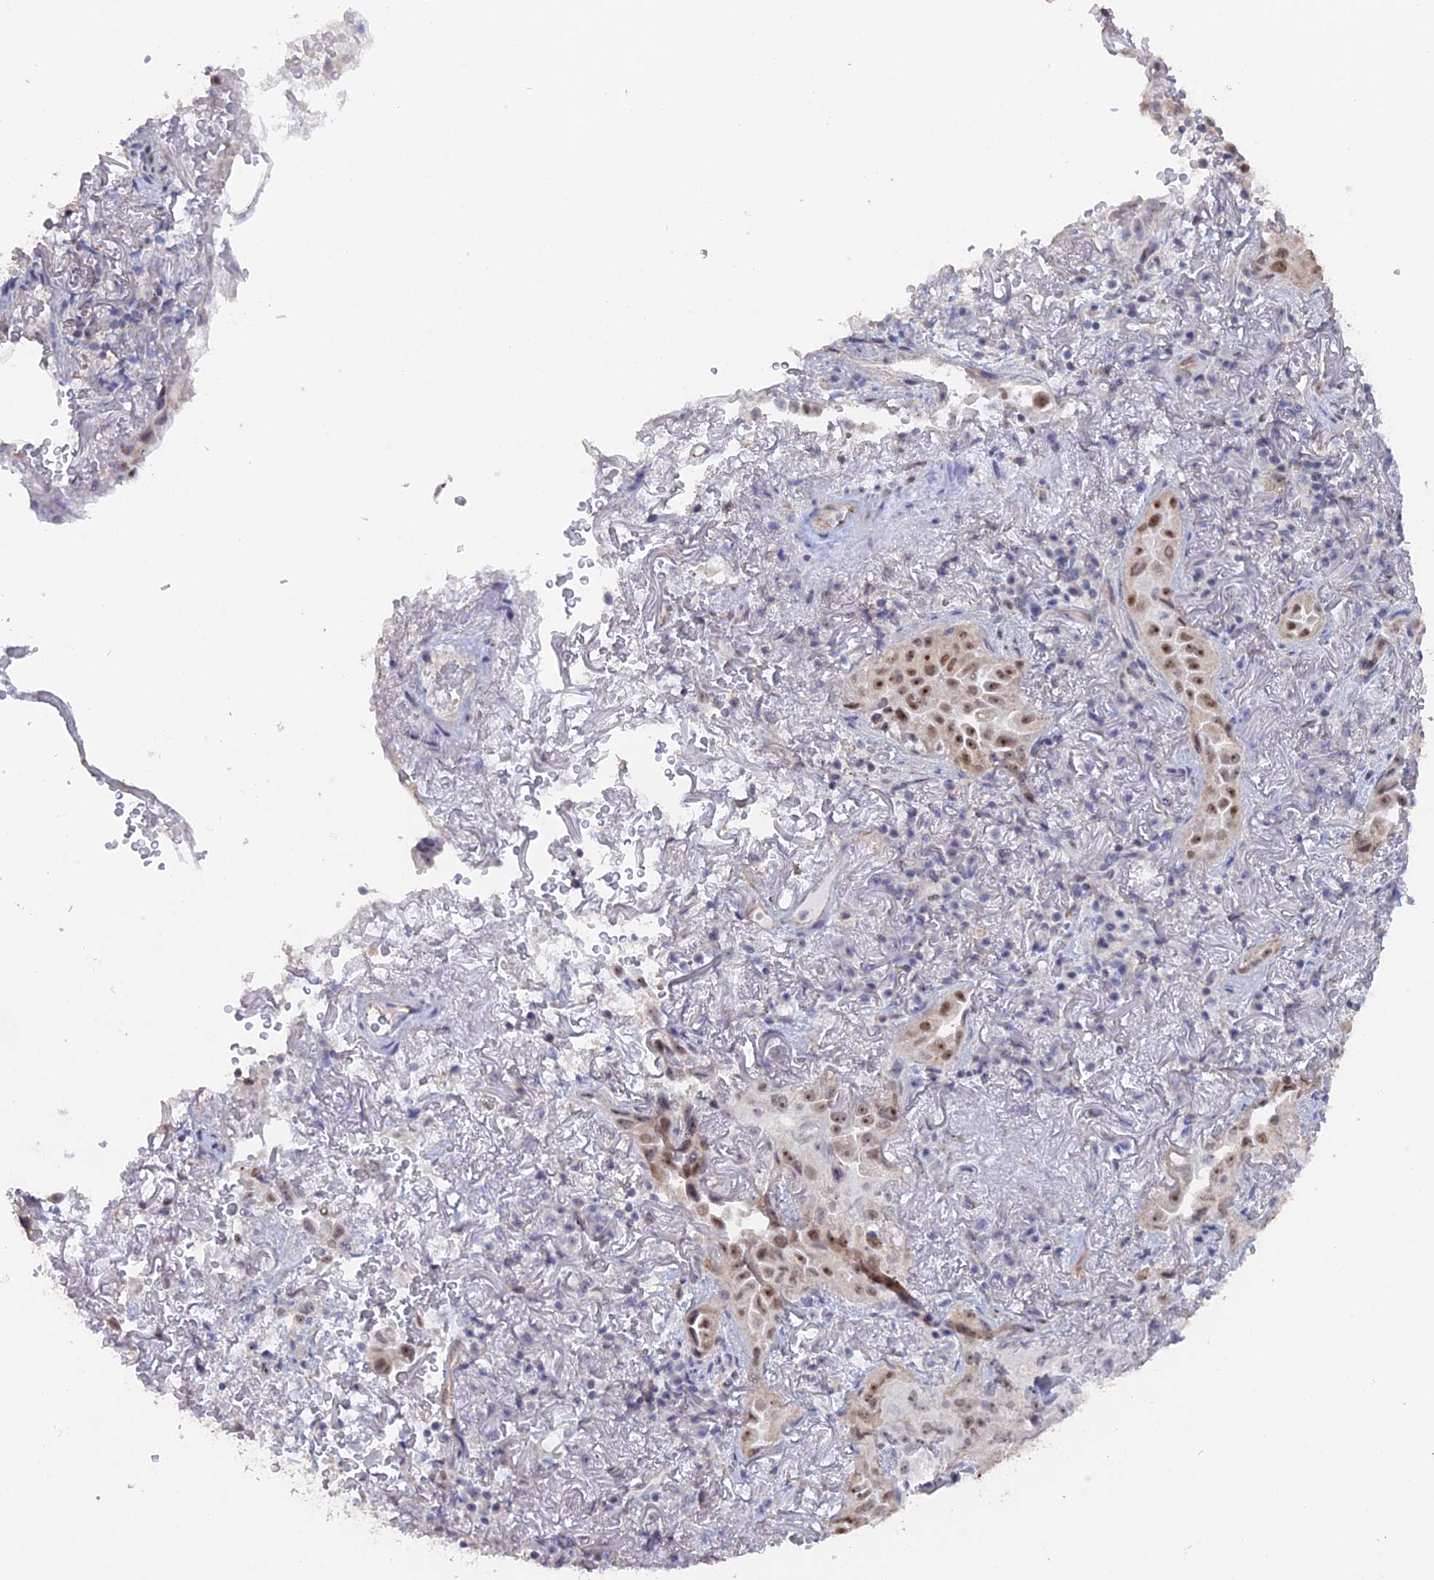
{"staining": {"intensity": "moderate", "quantity": ">75%", "location": "nuclear"}, "tissue": "lung cancer", "cell_type": "Tumor cells", "image_type": "cancer", "snomed": [{"axis": "morphology", "description": "Adenocarcinoma, NOS"}, {"axis": "topography", "description": "Lung"}], "caption": "About >75% of tumor cells in human adenocarcinoma (lung) reveal moderate nuclear protein positivity as visualized by brown immunohistochemical staining.", "gene": "SEMG2", "patient": {"sex": "female", "age": 69}}